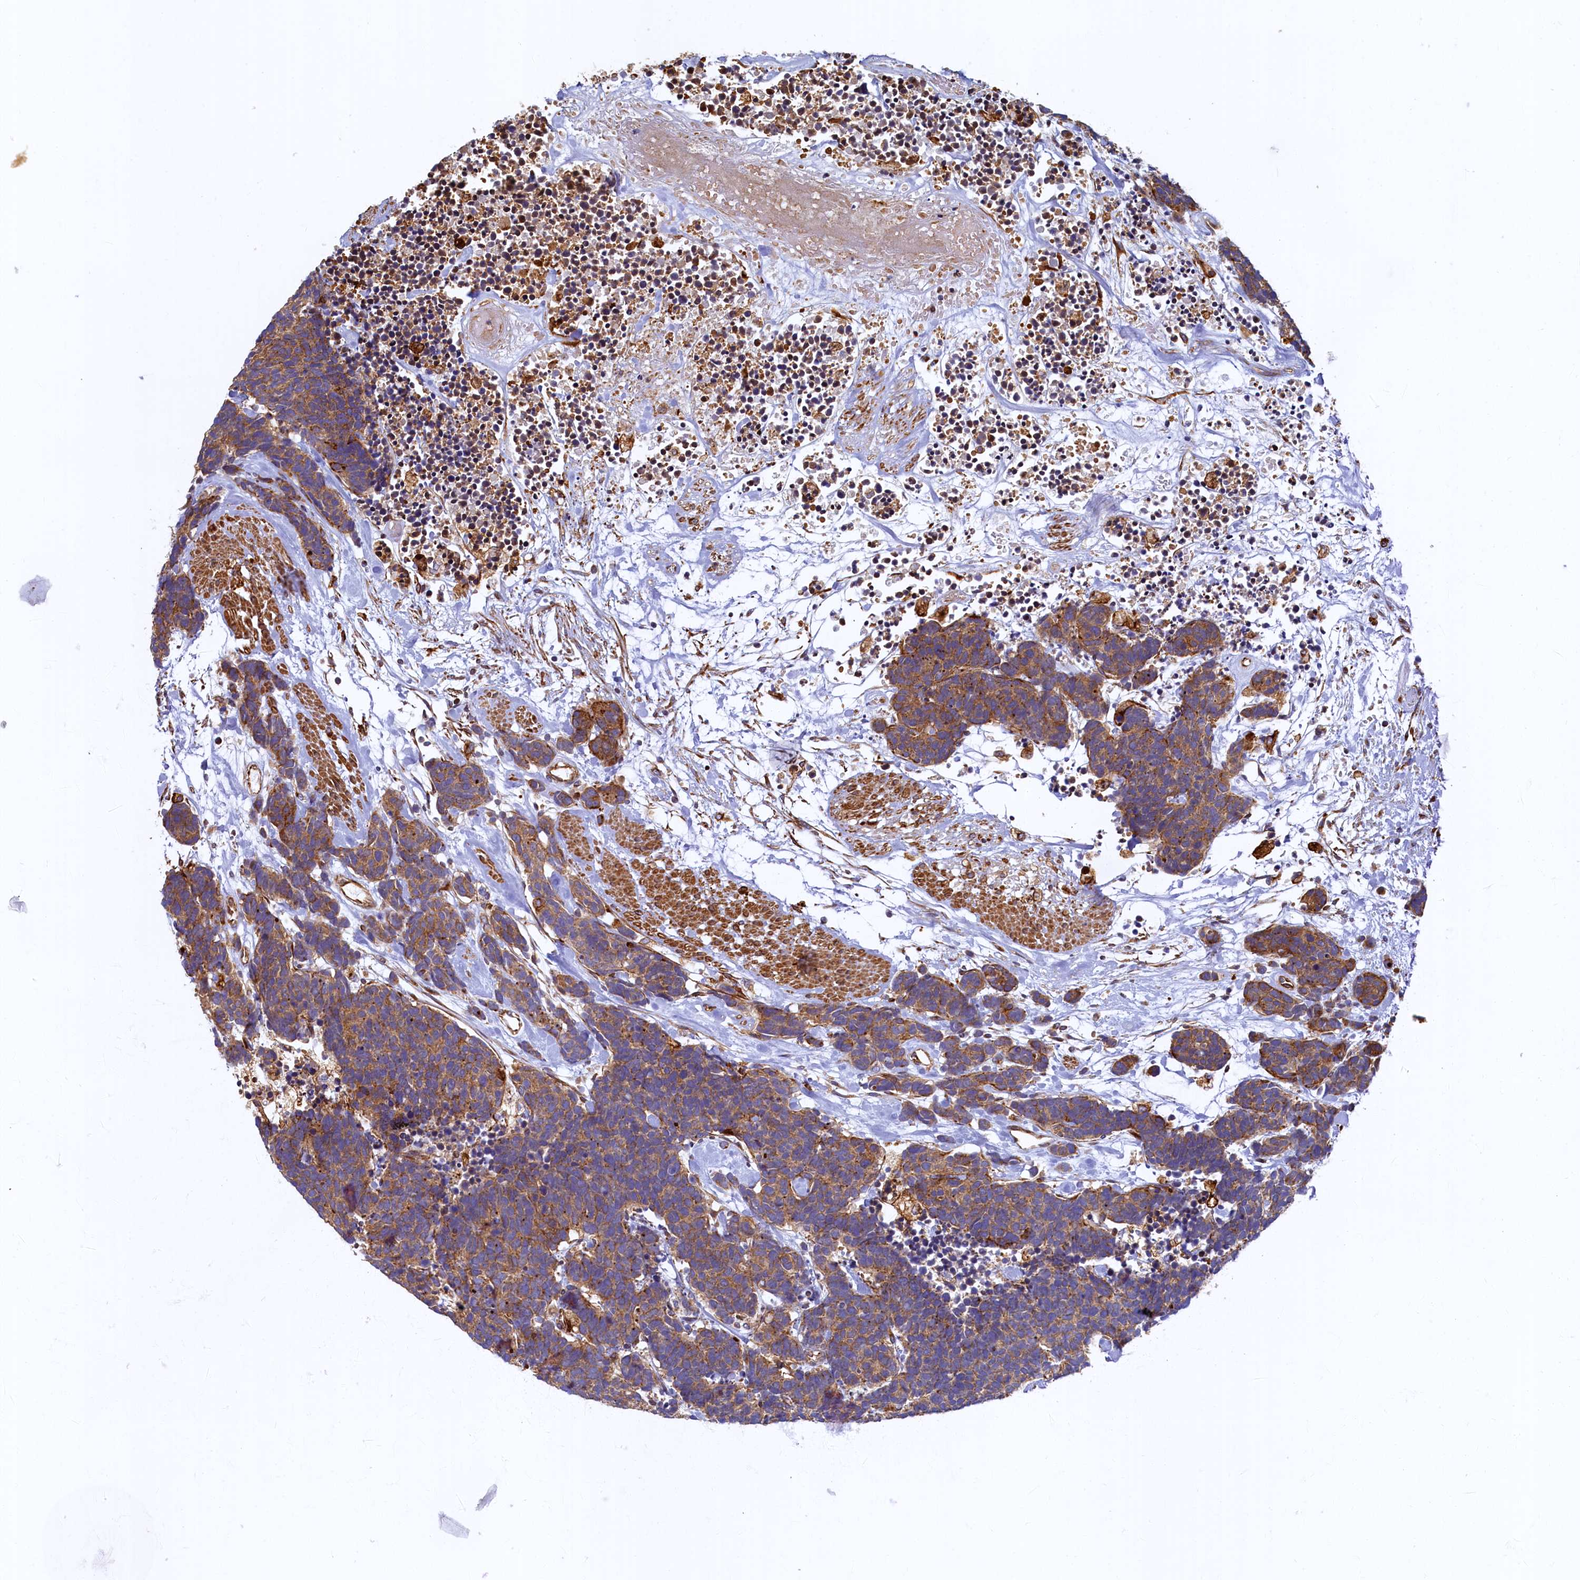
{"staining": {"intensity": "moderate", "quantity": ">75%", "location": "cytoplasmic/membranous"}, "tissue": "carcinoid", "cell_type": "Tumor cells", "image_type": "cancer", "snomed": [{"axis": "morphology", "description": "Carcinoma, NOS"}, {"axis": "morphology", "description": "Carcinoid, malignant, NOS"}, {"axis": "topography", "description": "Urinary bladder"}], "caption": "Tumor cells demonstrate medium levels of moderate cytoplasmic/membranous positivity in about >75% of cells in human carcinoma.", "gene": "LRRC57", "patient": {"sex": "male", "age": 57}}